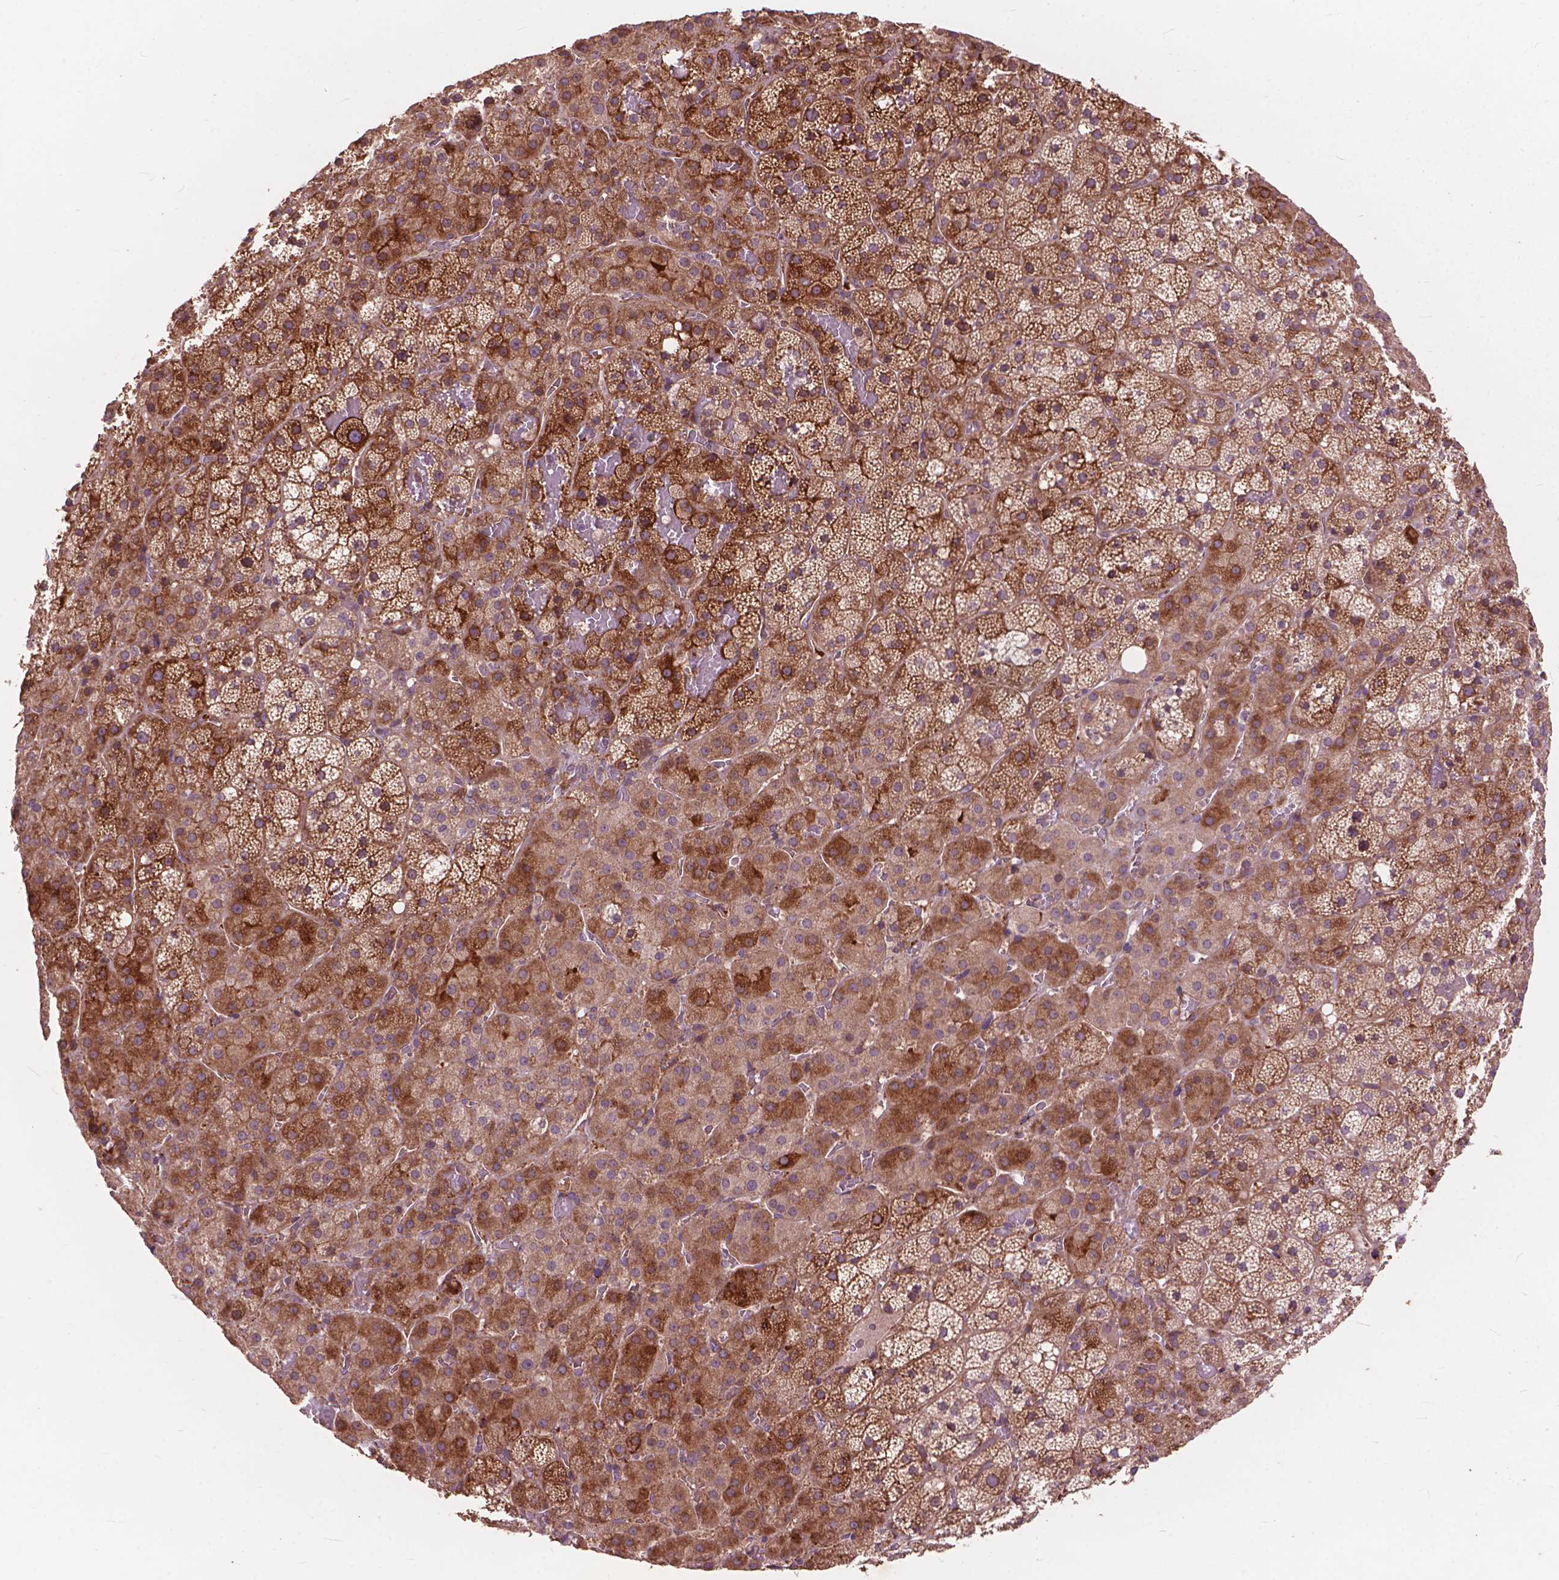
{"staining": {"intensity": "strong", "quantity": "25%-75%", "location": "cytoplasmic/membranous"}, "tissue": "adrenal gland", "cell_type": "Glandular cells", "image_type": "normal", "snomed": [{"axis": "morphology", "description": "Normal tissue, NOS"}, {"axis": "topography", "description": "Adrenal gland"}], "caption": "A photomicrograph of human adrenal gland stained for a protein reveals strong cytoplasmic/membranous brown staining in glandular cells. The protein is shown in brown color, while the nuclei are stained blue.", "gene": "FNIP1", "patient": {"sex": "male", "age": 53}}